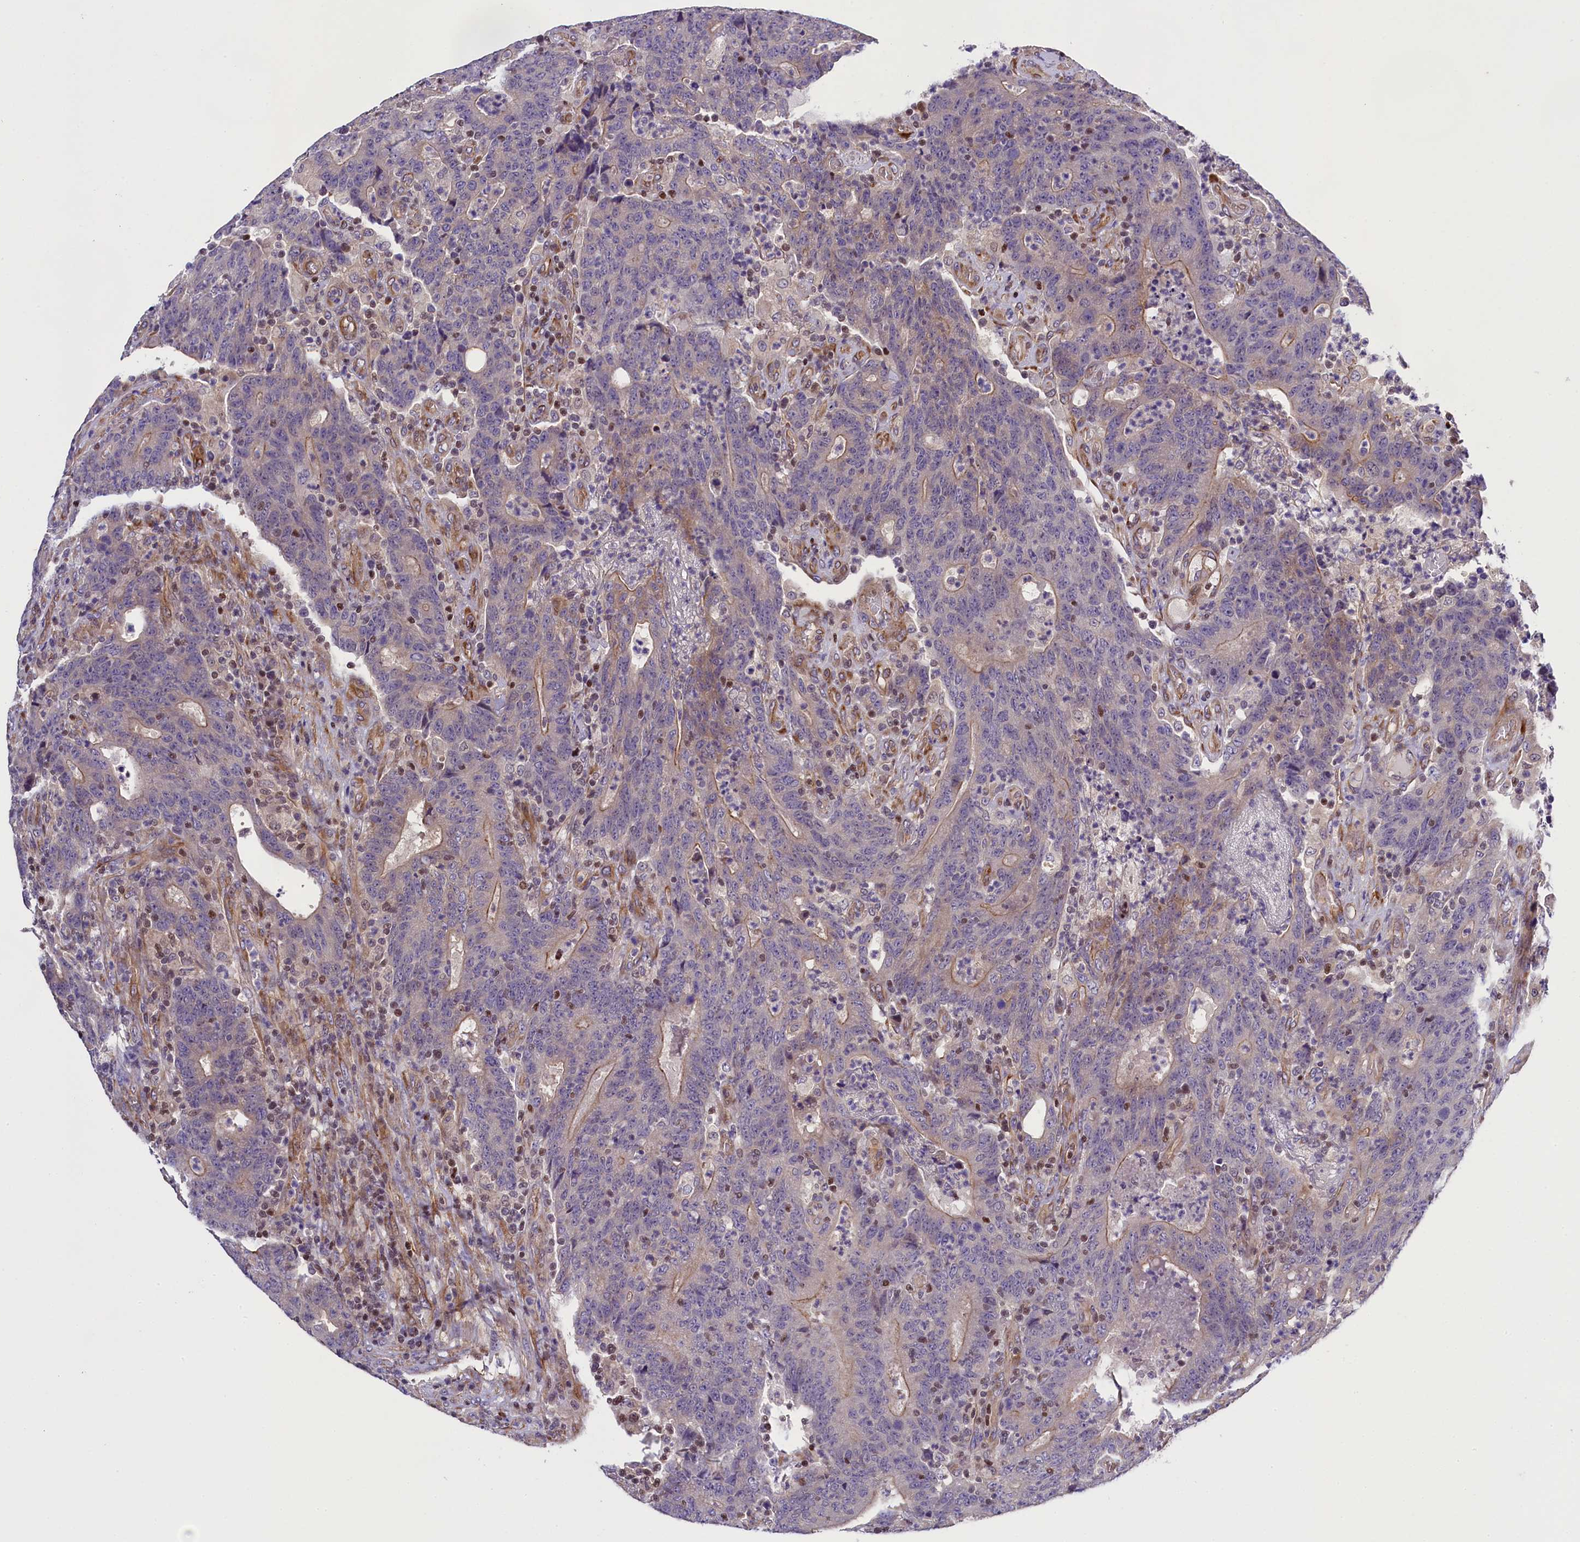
{"staining": {"intensity": "weak", "quantity": "<25%", "location": "cytoplasmic/membranous"}, "tissue": "colorectal cancer", "cell_type": "Tumor cells", "image_type": "cancer", "snomed": [{"axis": "morphology", "description": "Adenocarcinoma, NOS"}, {"axis": "topography", "description": "Colon"}], "caption": "Colorectal cancer (adenocarcinoma) was stained to show a protein in brown. There is no significant positivity in tumor cells.", "gene": "SP4", "patient": {"sex": "female", "age": 75}}